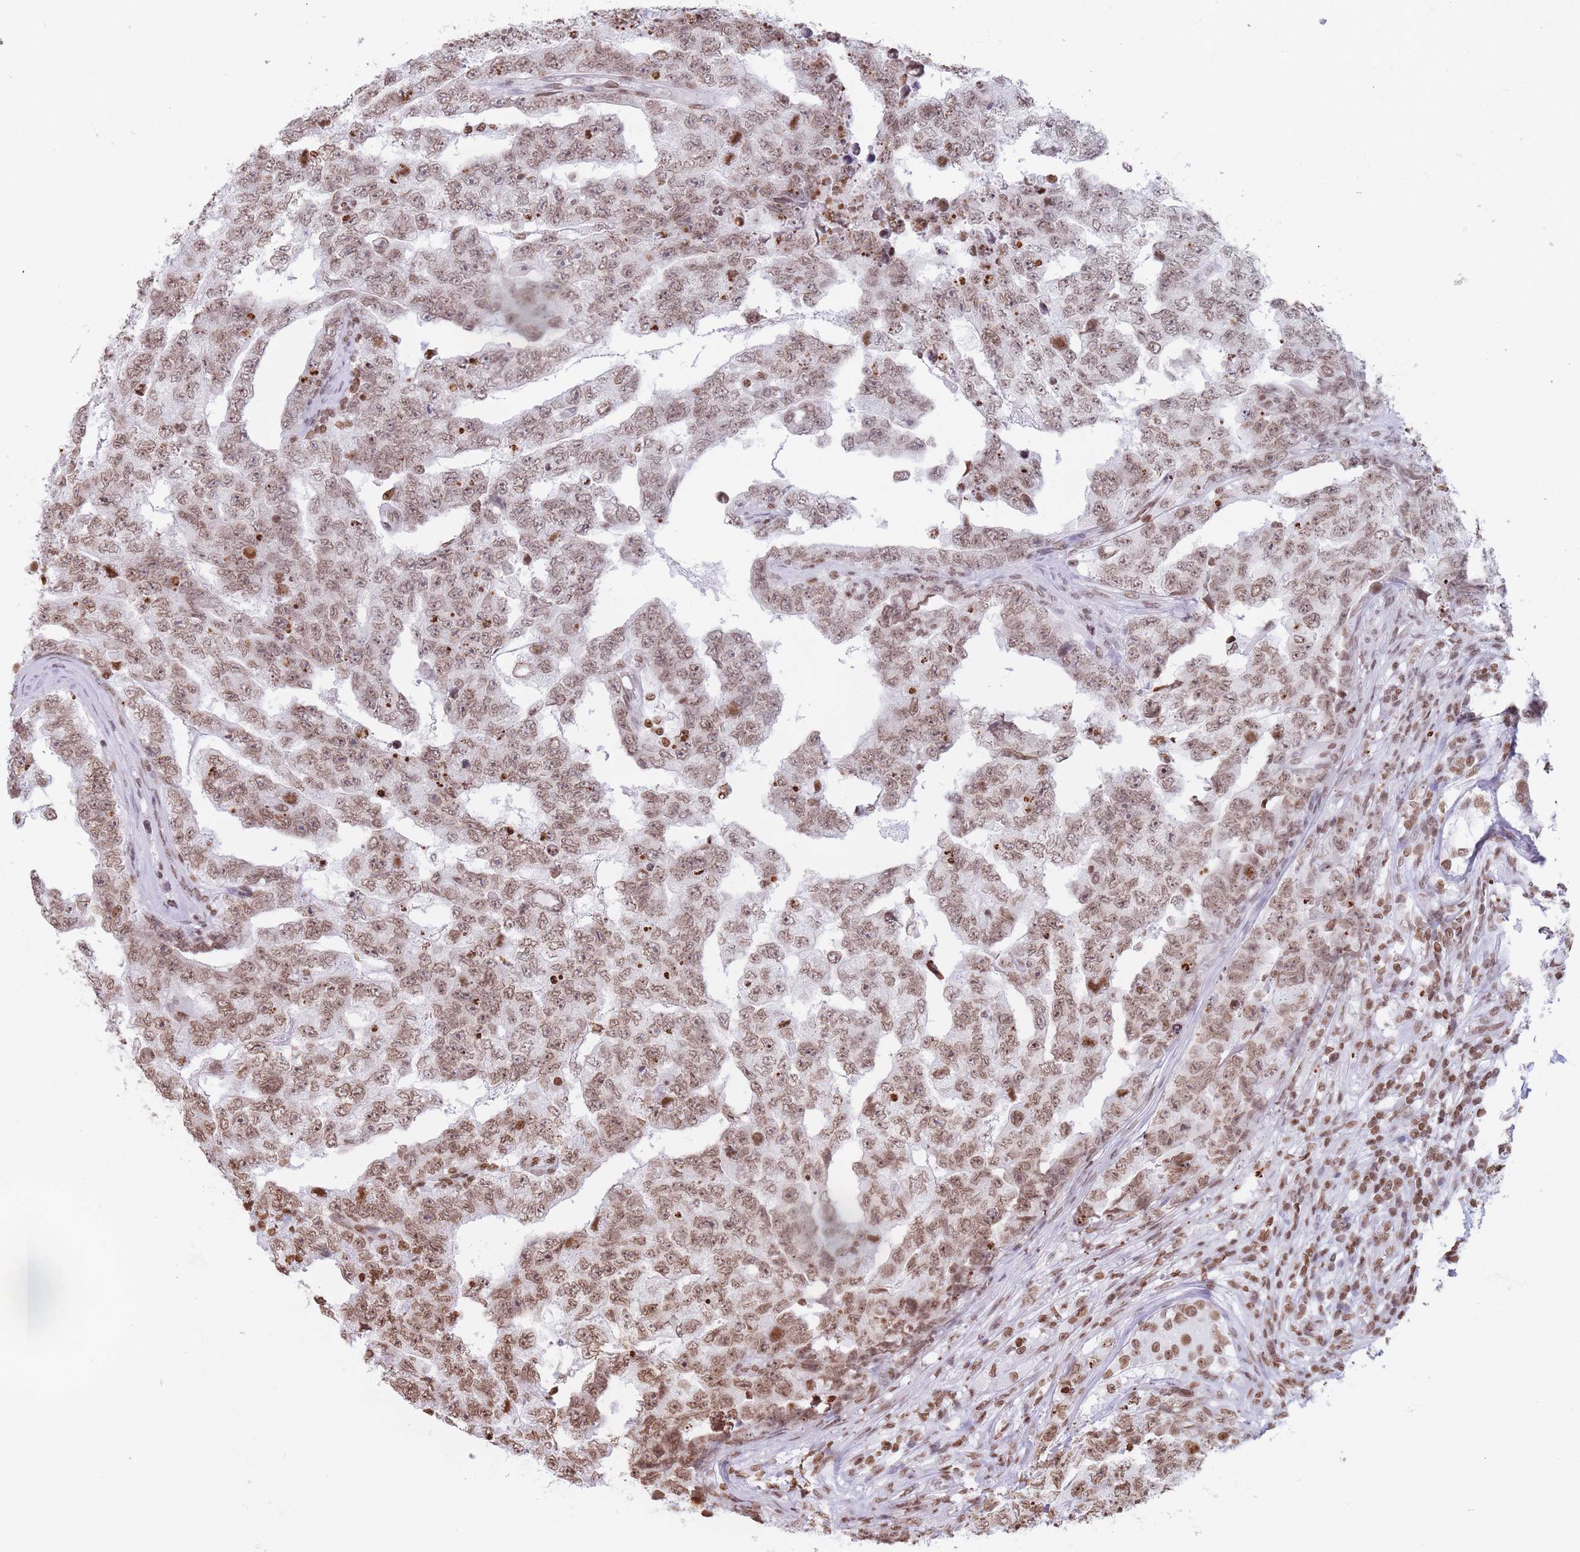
{"staining": {"intensity": "moderate", "quantity": ">75%", "location": "nuclear"}, "tissue": "testis cancer", "cell_type": "Tumor cells", "image_type": "cancer", "snomed": [{"axis": "morphology", "description": "Carcinoma, Embryonal, NOS"}, {"axis": "topography", "description": "Testis"}], "caption": "High-power microscopy captured an IHC histopathology image of testis cancer (embryonal carcinoma), revealing moderate nuclear expression in about >75% of tumor cells. The protein is stained brown, and the nuclei are stained in blue (DAB IHC with brightfield microscopy, high magnification).", "gene": "RYK", "patient": {"sex": "male", "age": 25}}